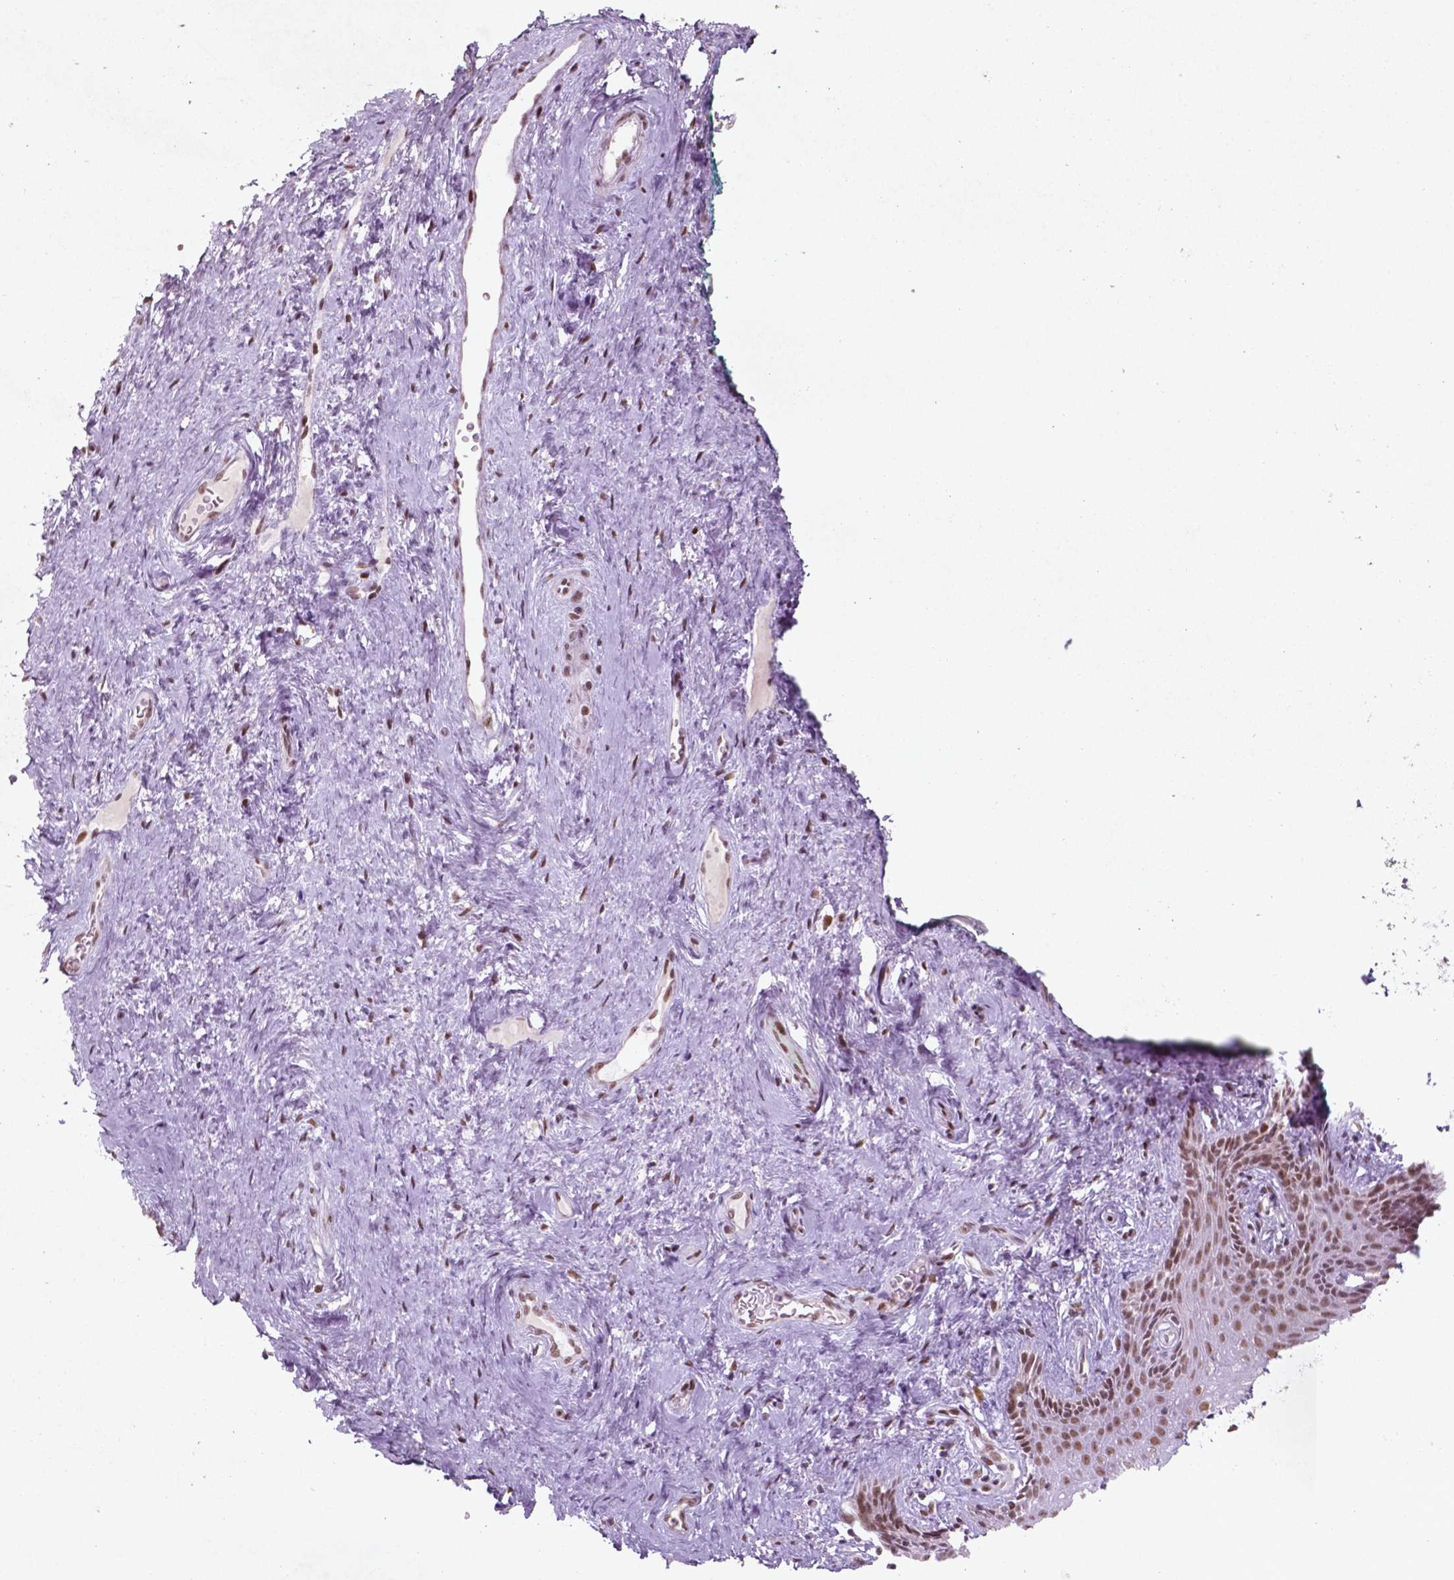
{"staining": {"intensity": "moderate", "quantity": ">75%", "location": "nuclear"}, "tissue": "vagina", "cell_type": "Squamous epithelial cells", "image_type": "normal", "snomed": [{"axis": "morphology", "description": "Normal tissue, NOS"}, {"axis": "topography", "description": "Vagina"}], "caption": "Moderate nuclear staining for a protein is identified in about >75% of squamous epithelial cells of benign vagina using immunohistochemistry.", "gene": "HMG20B", "patient": {"sex": "female", "age": 45}}